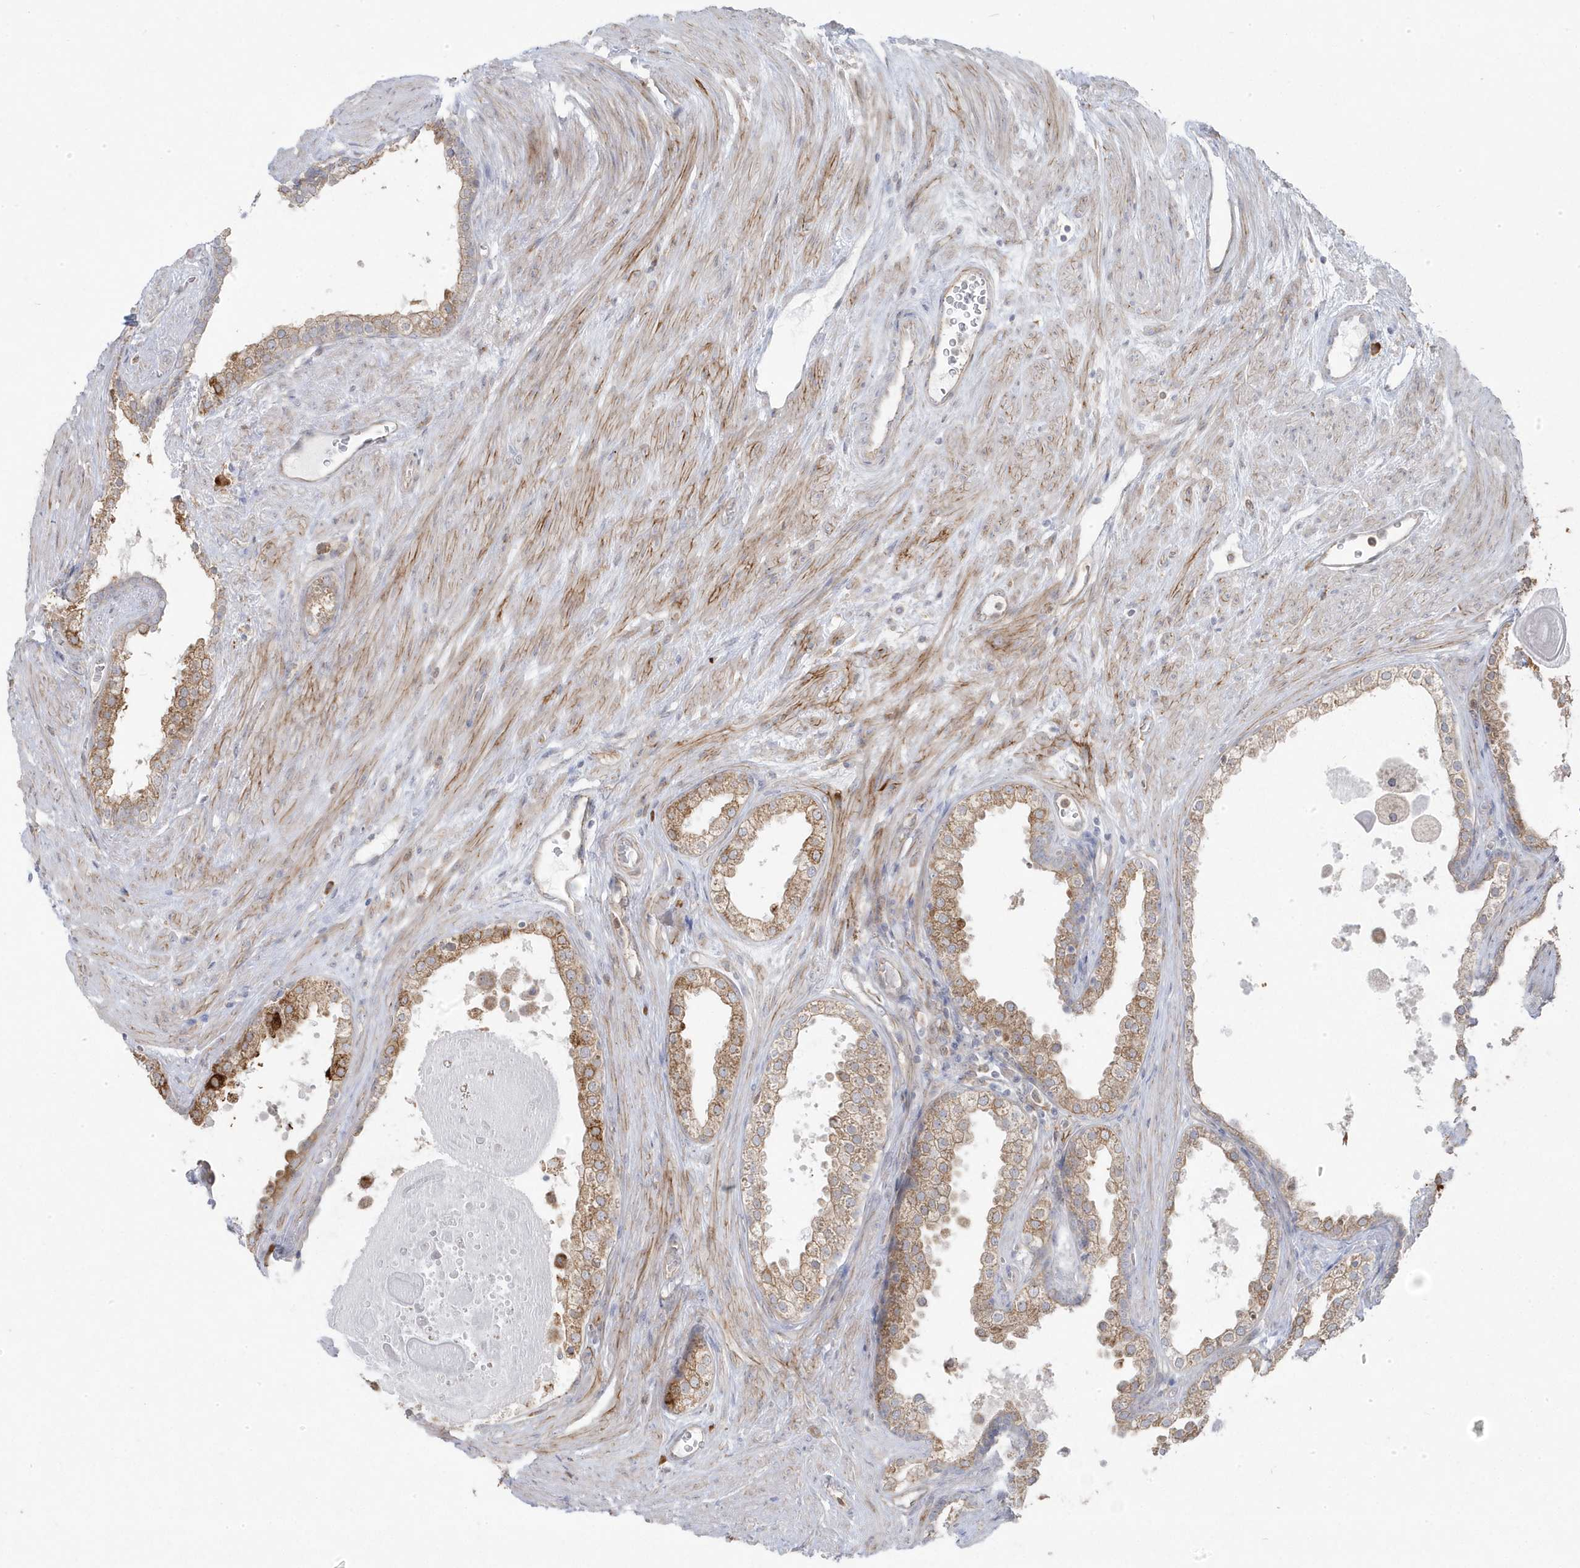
{"staining": {"intensity": "moderate", "quantity": ">75%", "location": "cytoplasmic/membranous"}, "tissue": "prostate cancer", "cell_type": "Tumor cells", "image_type": "cancer", "snomed": [{"axis": "morphology", "description": "Adenocarcinoma, High grade"}, {"axis": "topography", "description": "Prostate"}], "caption": "IHC histopathology image of neoplastic tissue: high-grade adenocarcinoma (prostate) stained using immunohistochemistry reveals medium levels of moderate protein expression localized specifically in the cytoplasmic/membranous of tumor cells, appearing as a cytoplasmic/membranous brown color.", "gene": "ZNF654", "patient": {"sex": "male", "age": 70}}